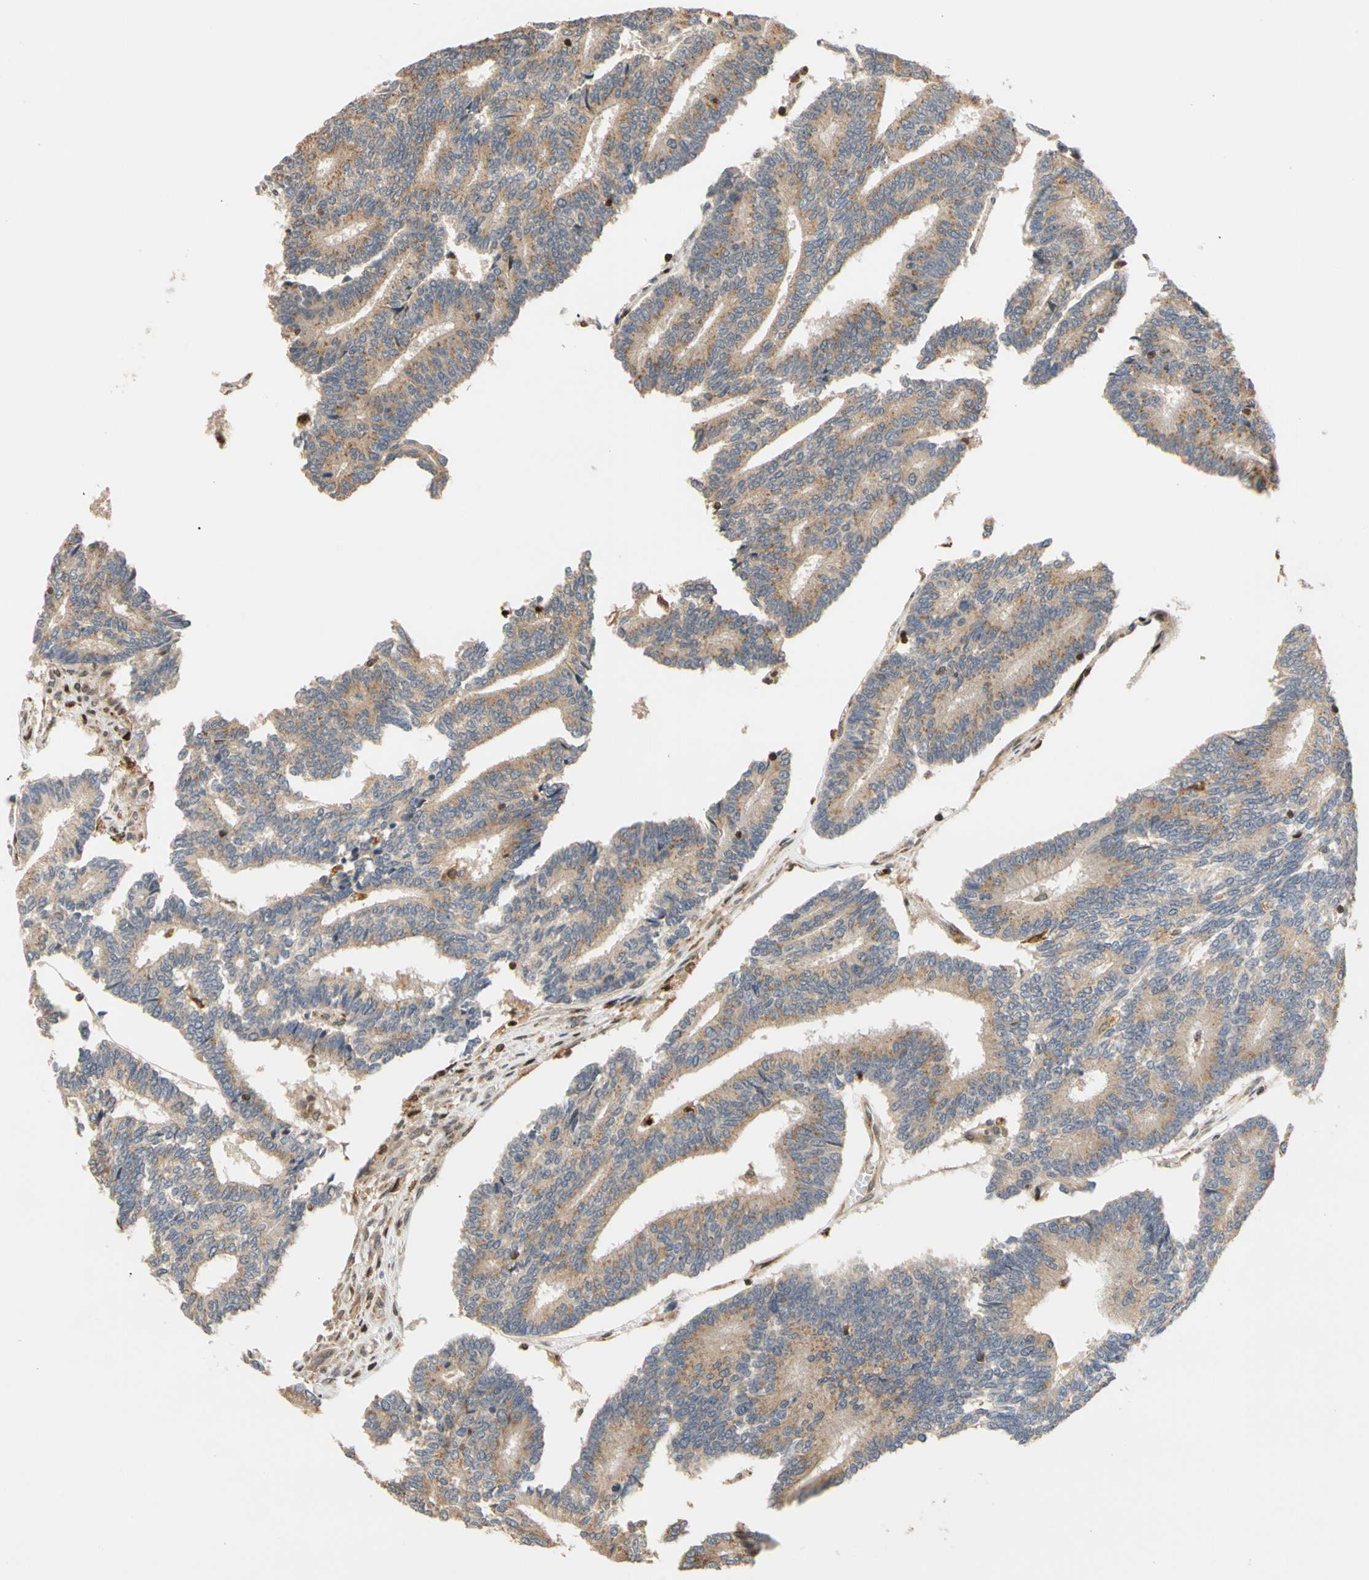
{"staining": {"intensity": "moderate", "quantity": ">75%", "location": "cytoplasmic/membranous"}, "tissue": "prostate cancer", "cell_type": "Tumor cells", "image_type": "cancer", "snomed": [{"axis": "morphology", "description": "Adenocarcinoma, High grade"}, {"axis": "topography", "description": "Prostate"}], "caption": "There is medium levels of moderate cytoplasmic/membranous expression in tumor cells of prostate cancer (high-grade adenocarcinoma), as demonstrated by immunohistochemical staining (brown color).", "gene": "IP6K2", "patient": {"sex": "male", "age": 55}}